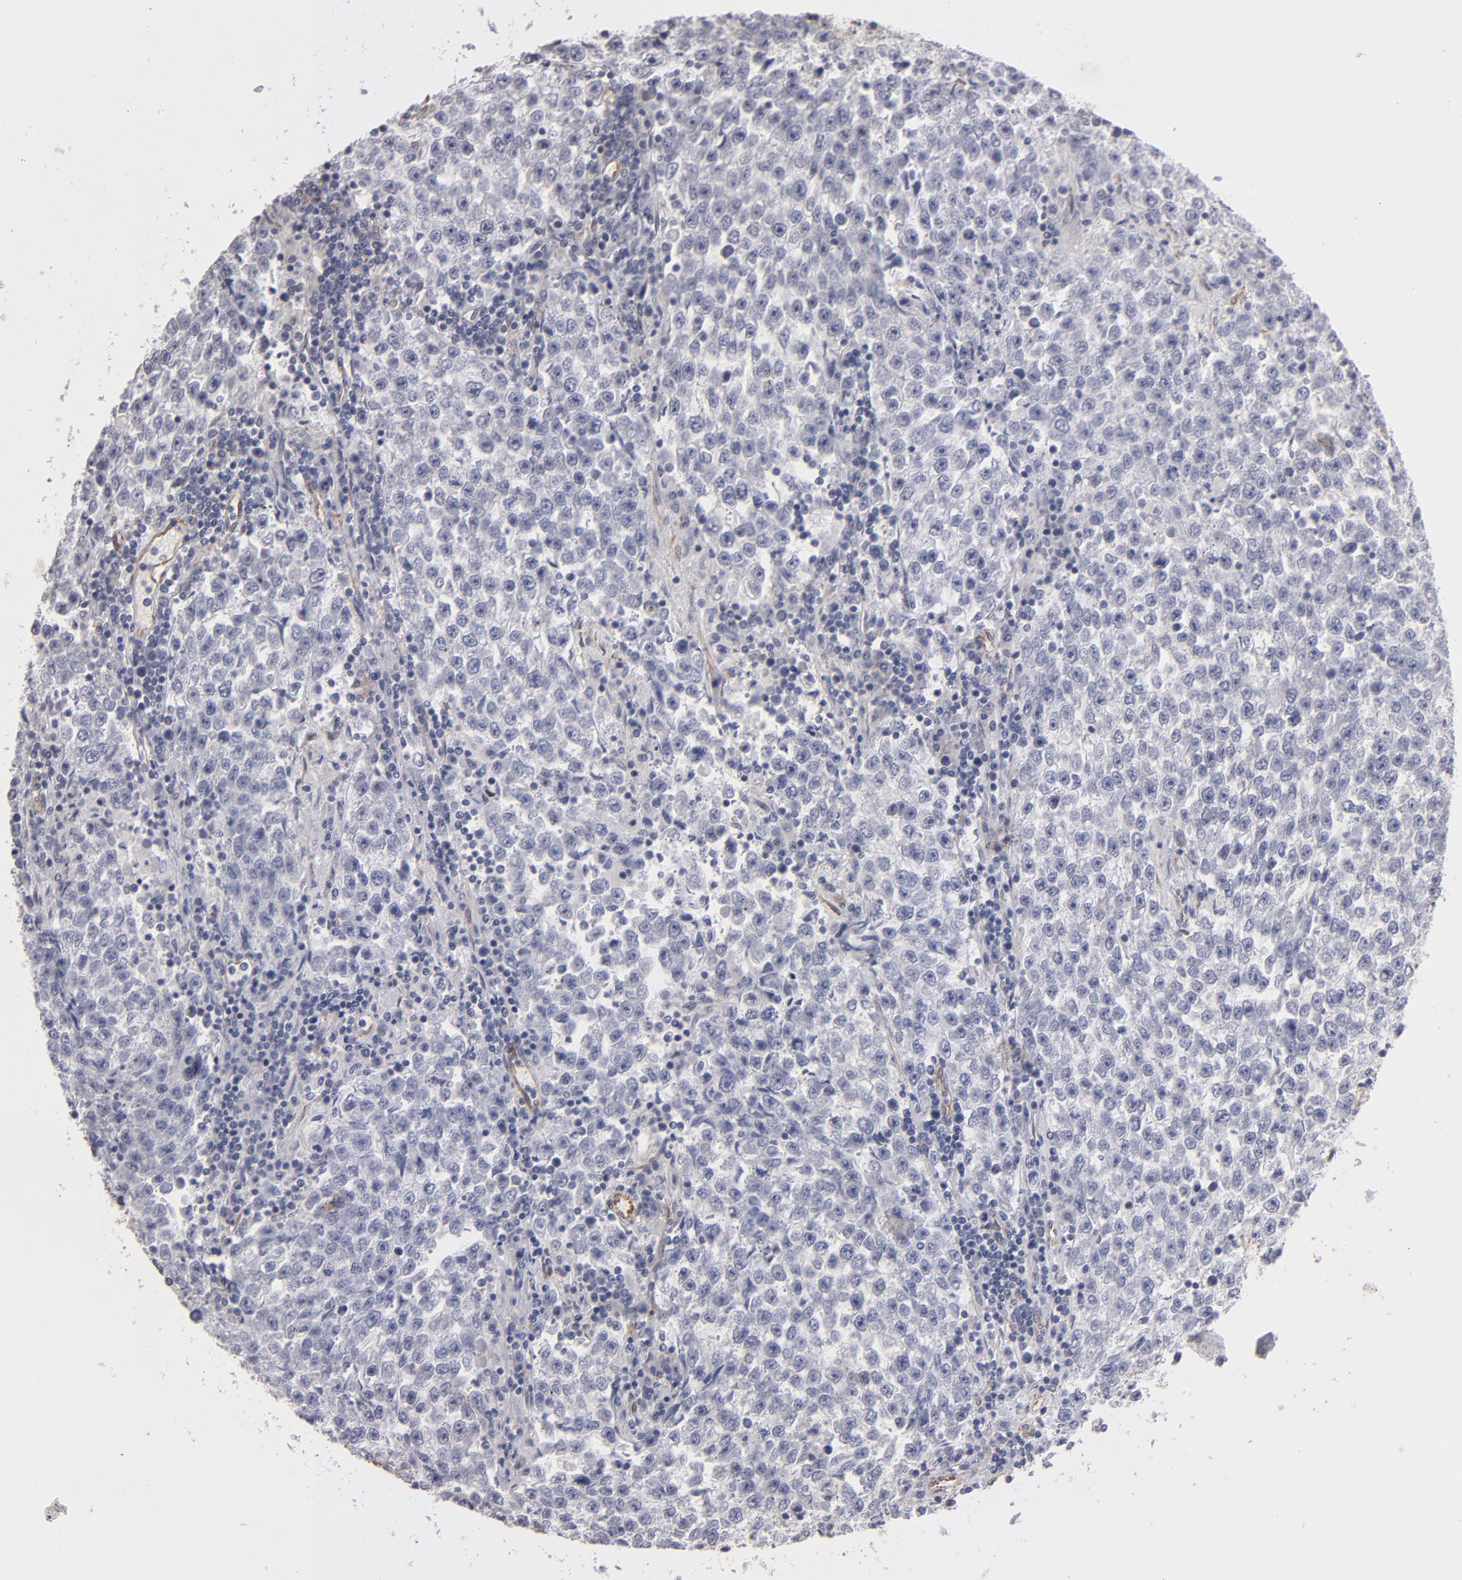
{"staining": {"intensity": "negative", "quantity": "none", "location": "none"}, "tissue": "testis cancer", "cell_type": "Tumor cells", "image_type": "cancer", "snomed": [{"axis": "morphology", "description": "Seminoma, NOS"}, {"axis": "topography", "description": "Testis"}], "caption": "A high-resolution histopathology image shows immunohistochemistry (IHC) staining of testis seminoma, which demonstrates no significant expression in tumor cells.", "gene": "PGRMC1", "patient": {"sex": "male", "age": 36}}